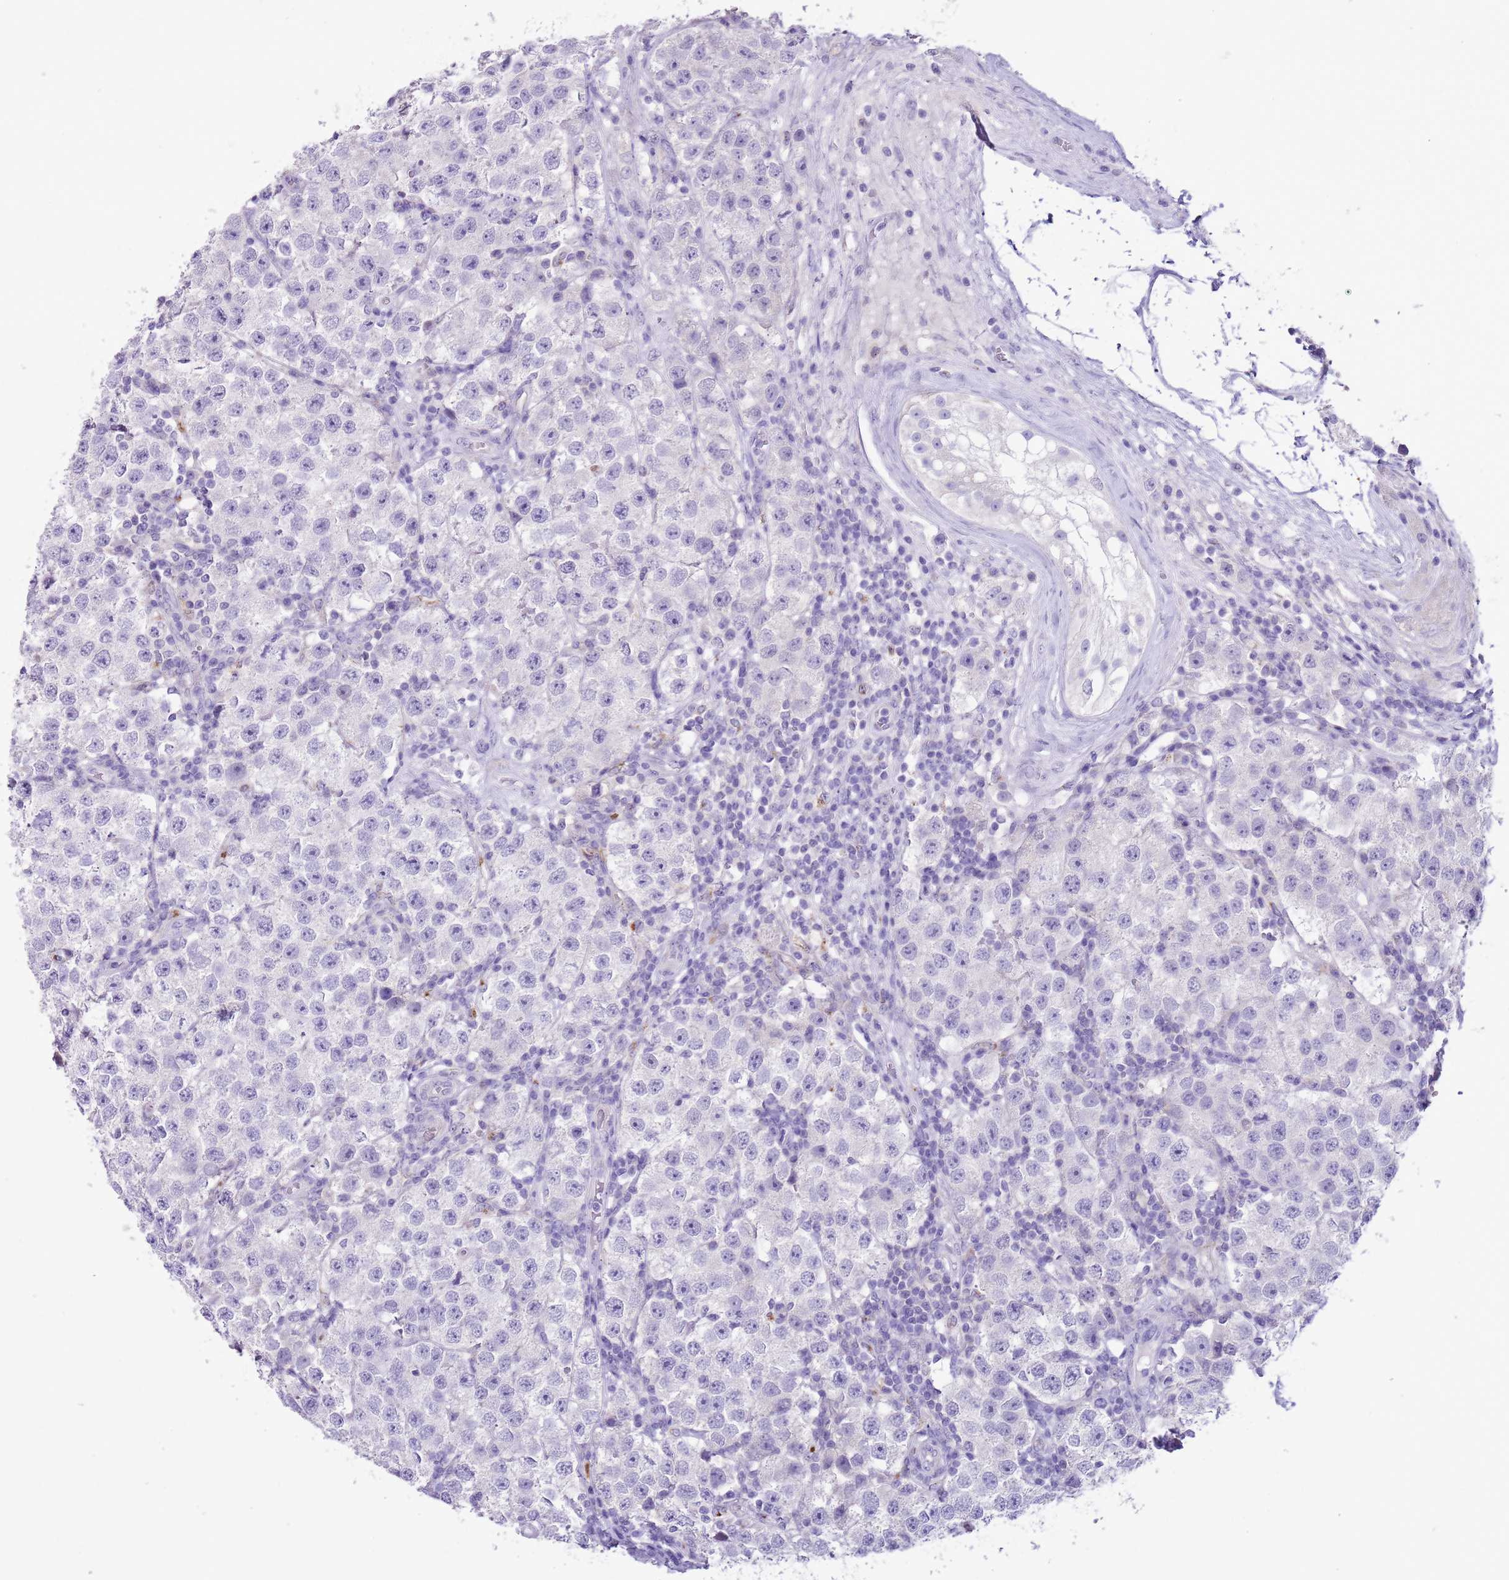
{"staining": {"intensity": "negative", "quantity": "none", "location": "none"}, "tissue": "testis cancer", "cell_type": "Tumor cells", "image_type": "cancer", "snomed": [{"axis": "morphology", "description": "Seminoma, NOS"}, {"axis": "topography", "description": "Testis"}], "caption": "IHC micrograph of neoplastic tissue: seminoma (testis) stained with DAB displays no significant protein staining in tumor cells.", "gene": "ZNF697", "patient": {"sex": "male", "age": 34}}